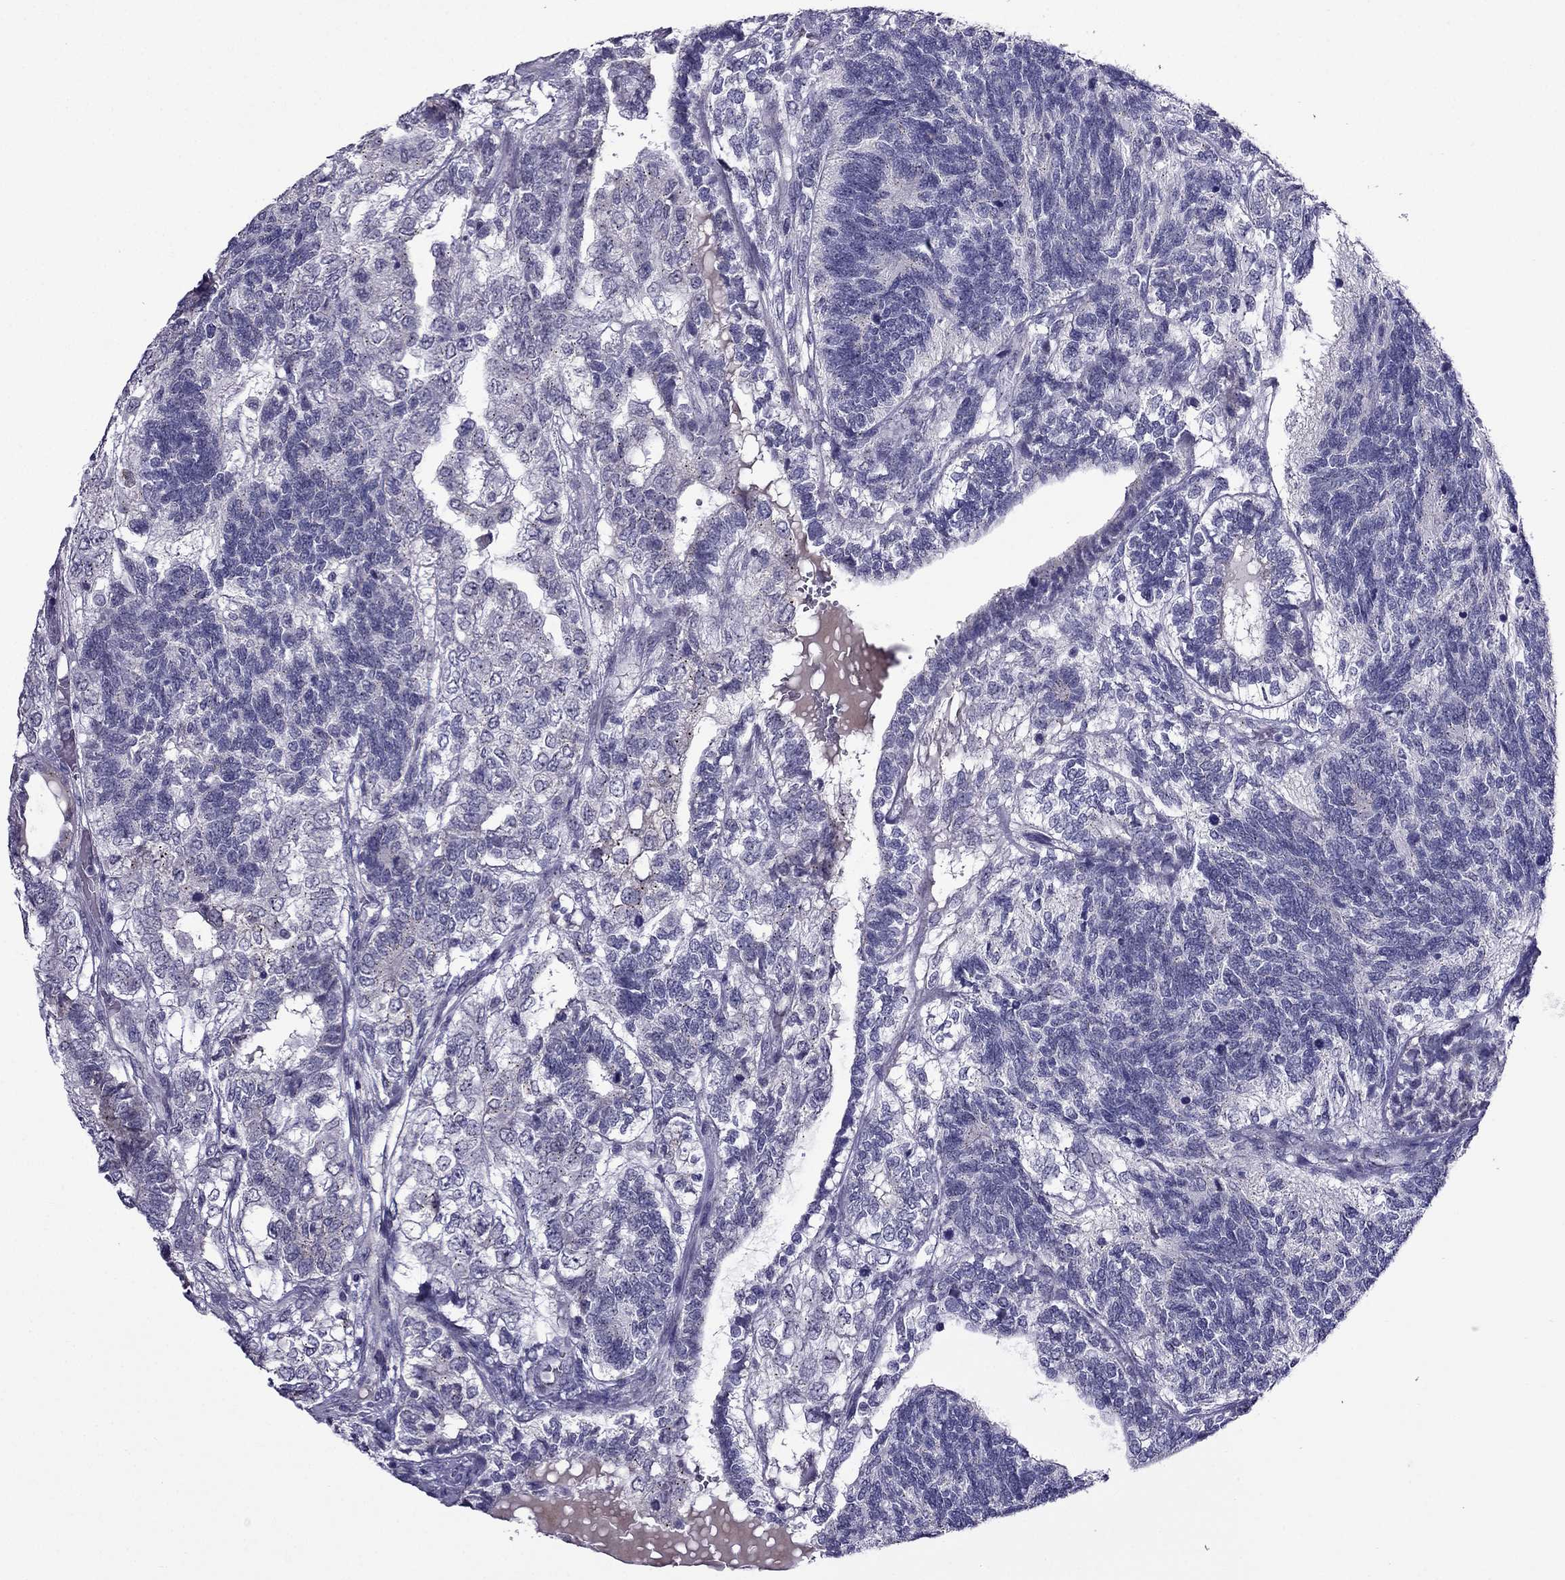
{"staining": {"intensity": "negative", "quantity": "none", "location": "none"}, "tissue": "testis cancer", "cell_type": "Tumor cells", "image_type": "cancer", "snomed": [{"axis": "morphology", "description": "Seminoma, NOS"}, {"axis": "morphology", "description": "Carcinoma, Embryonal, NOS"}, {"axis": "topography", "description": "Testis"}], "caption": "This is a image of IHC staining of embryonal carcinoma (testis), which shows no positivity in tumor cells. (DAB immunohistochemistry visualized using brightfield microscopy, high magnification).", "gene": "MYBPH", "patient": {"sex": "male", "age": 41}}